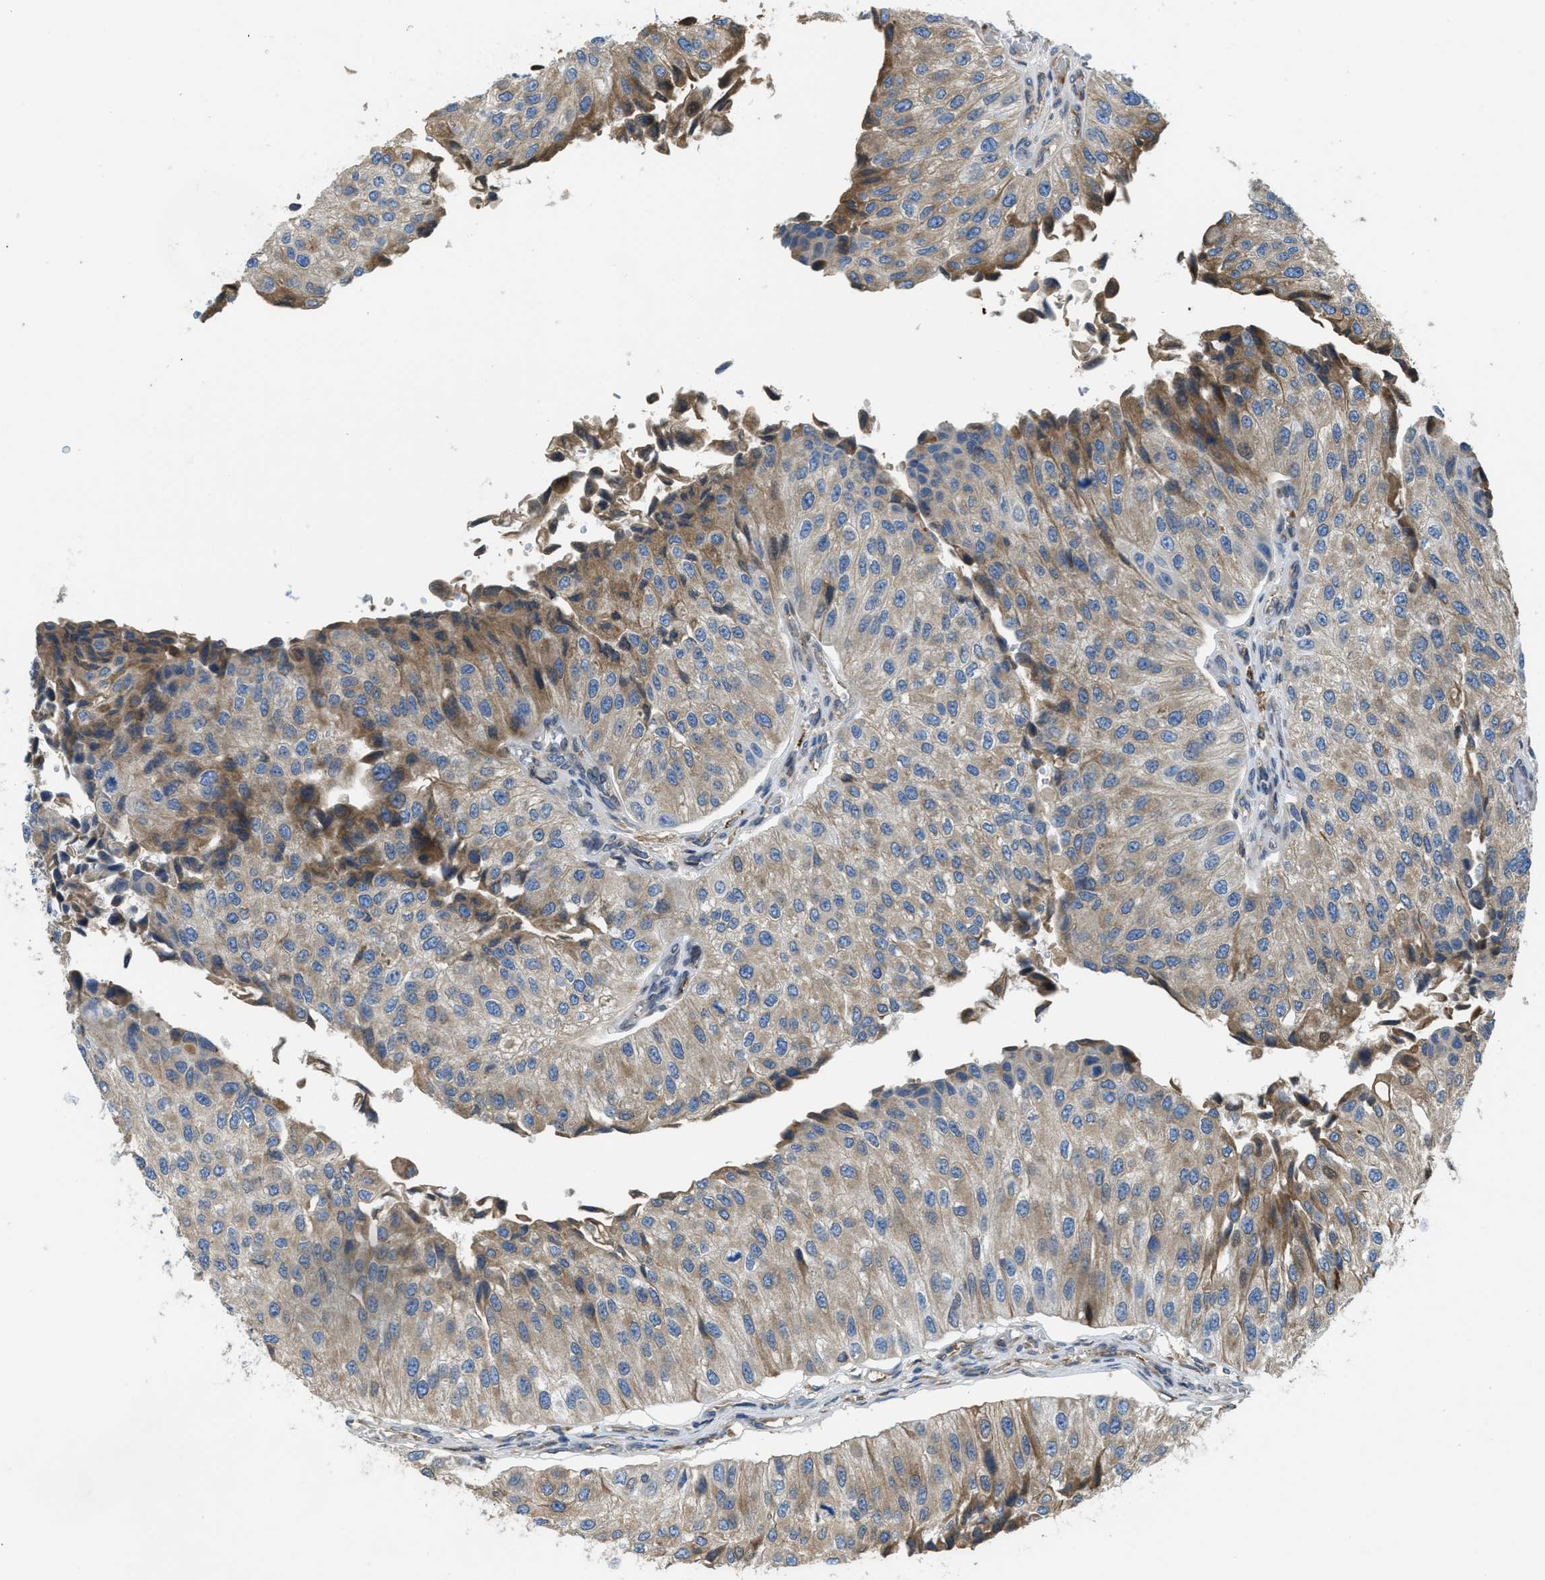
{"staining": {"intensity": "weak", "quantity": ">75%", "location": "cytoplasmic/membranous"}, "tissue": "urothelial cancer", "cell_type": "Tumor cells", "image_type": "cancer", "snomed": [{"axis": "morphology", "description": "Urothelial carcinoma, High grade"}, {"axis": "topography", "description": "Kidney"}, {"axis": "topography", "description": "Urinary bladder"}], "caption": "Protein expression analysis of urothelial cancer demonstrates weak cytoplasmic/membranous expression in approximately >75% of tumor cells.", "gene": "MPDU1", "patient": {"sex": "male", "age": 77}}